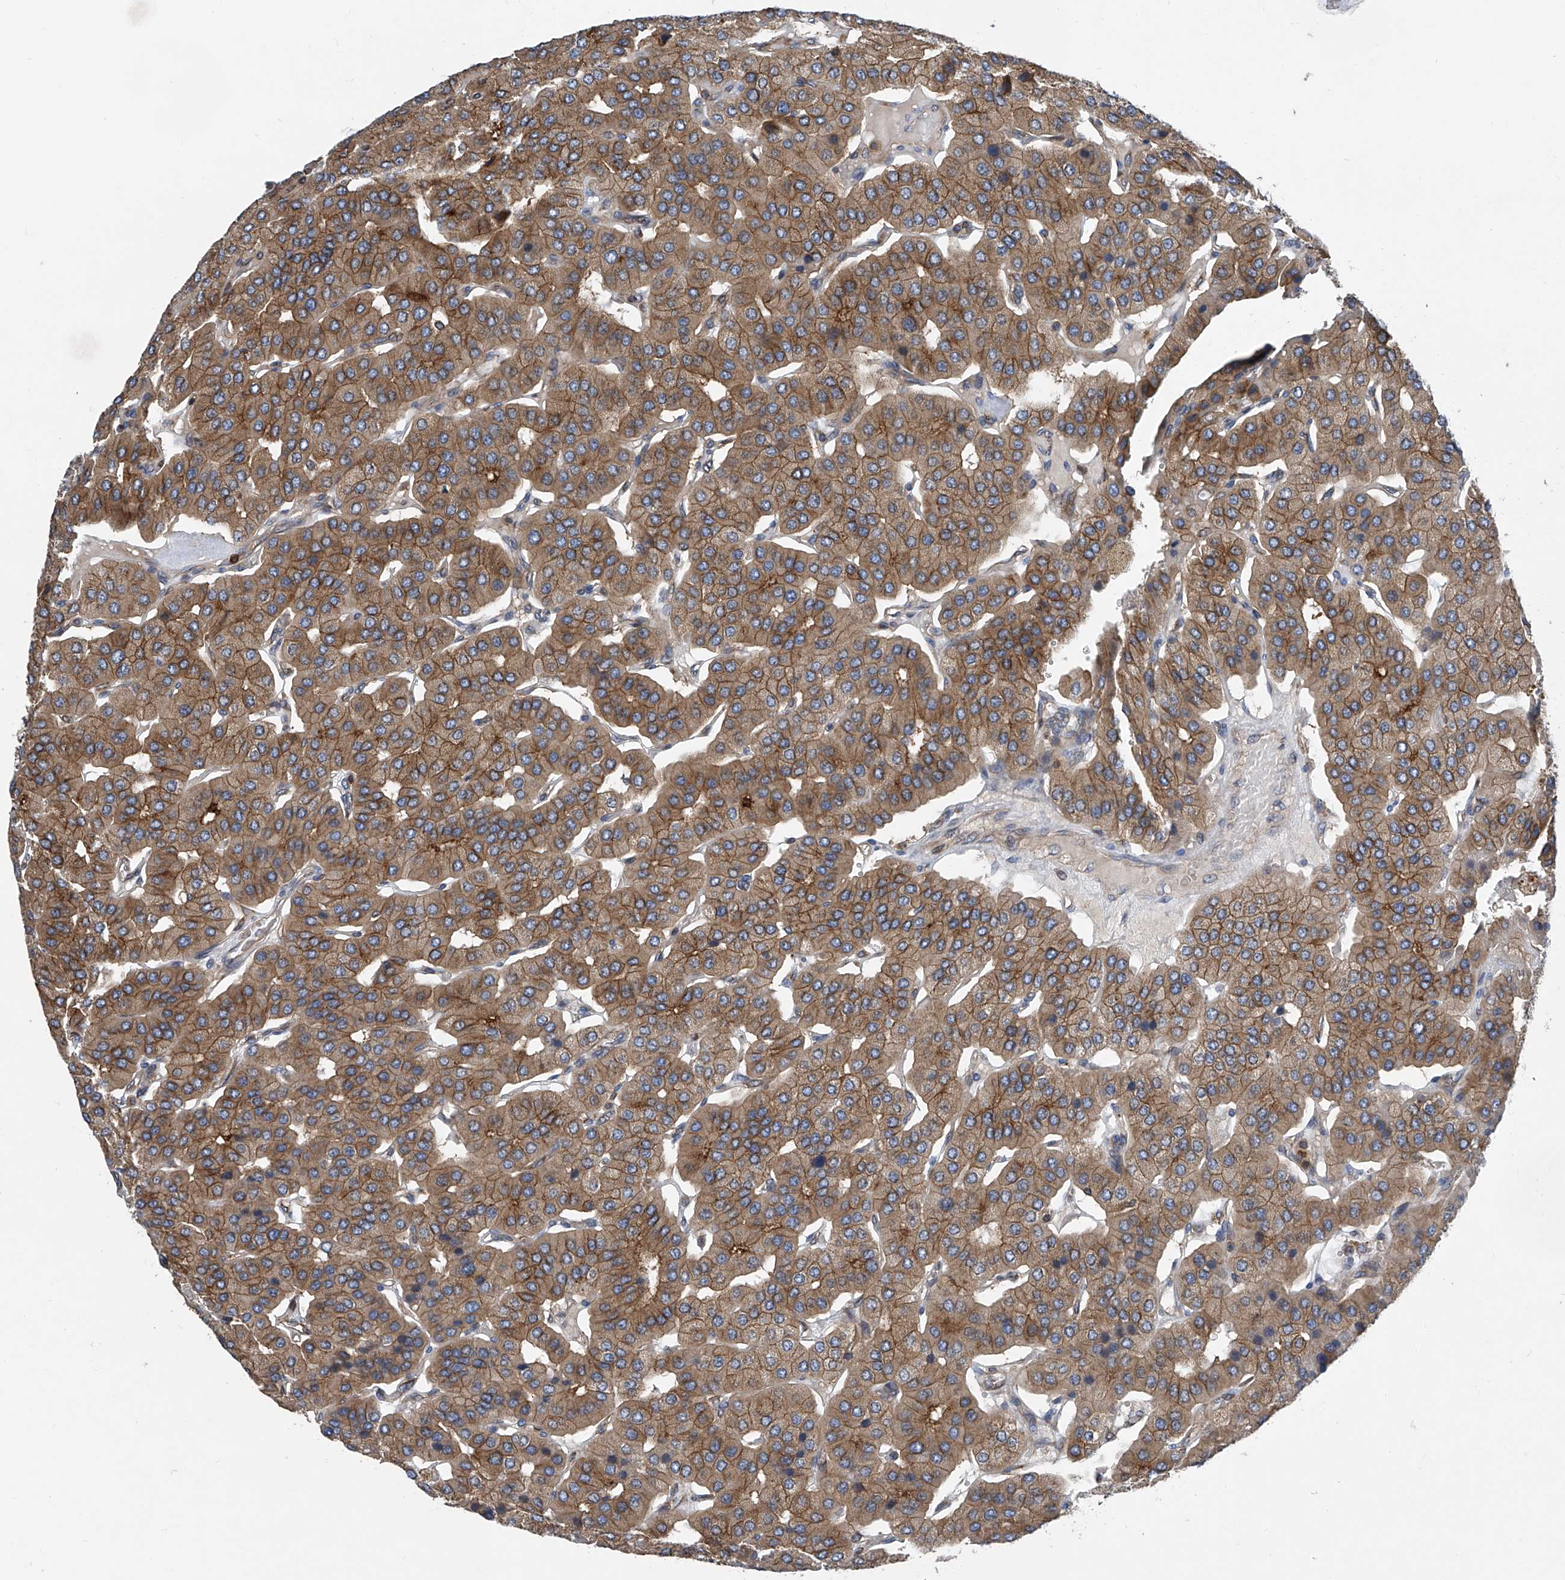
{"staining": {"intensity": "moderate", "quantity": ">75%", "location": "cytoplasmic/membranous"}, "tissue": "parathyroid gland", "cell_type": "Glandular cells", "image_type": "normal", "snomed": [{"axis": "morphology", "description": "Normal tissue, NOS"}, {"axis": "morphology", "description": "Adenoma, NOS"}, {"axis": "topography", "description": "Parathyroid gland"}], "caption": "This photomicrograph displays IHC staining of benign human parathyroid gland, with medium moderate cytoplasmic/membranous staining in about >75% of glandular cells.", "gene": "TRIM38", "patient": {"sex": "female", "age": 86}}